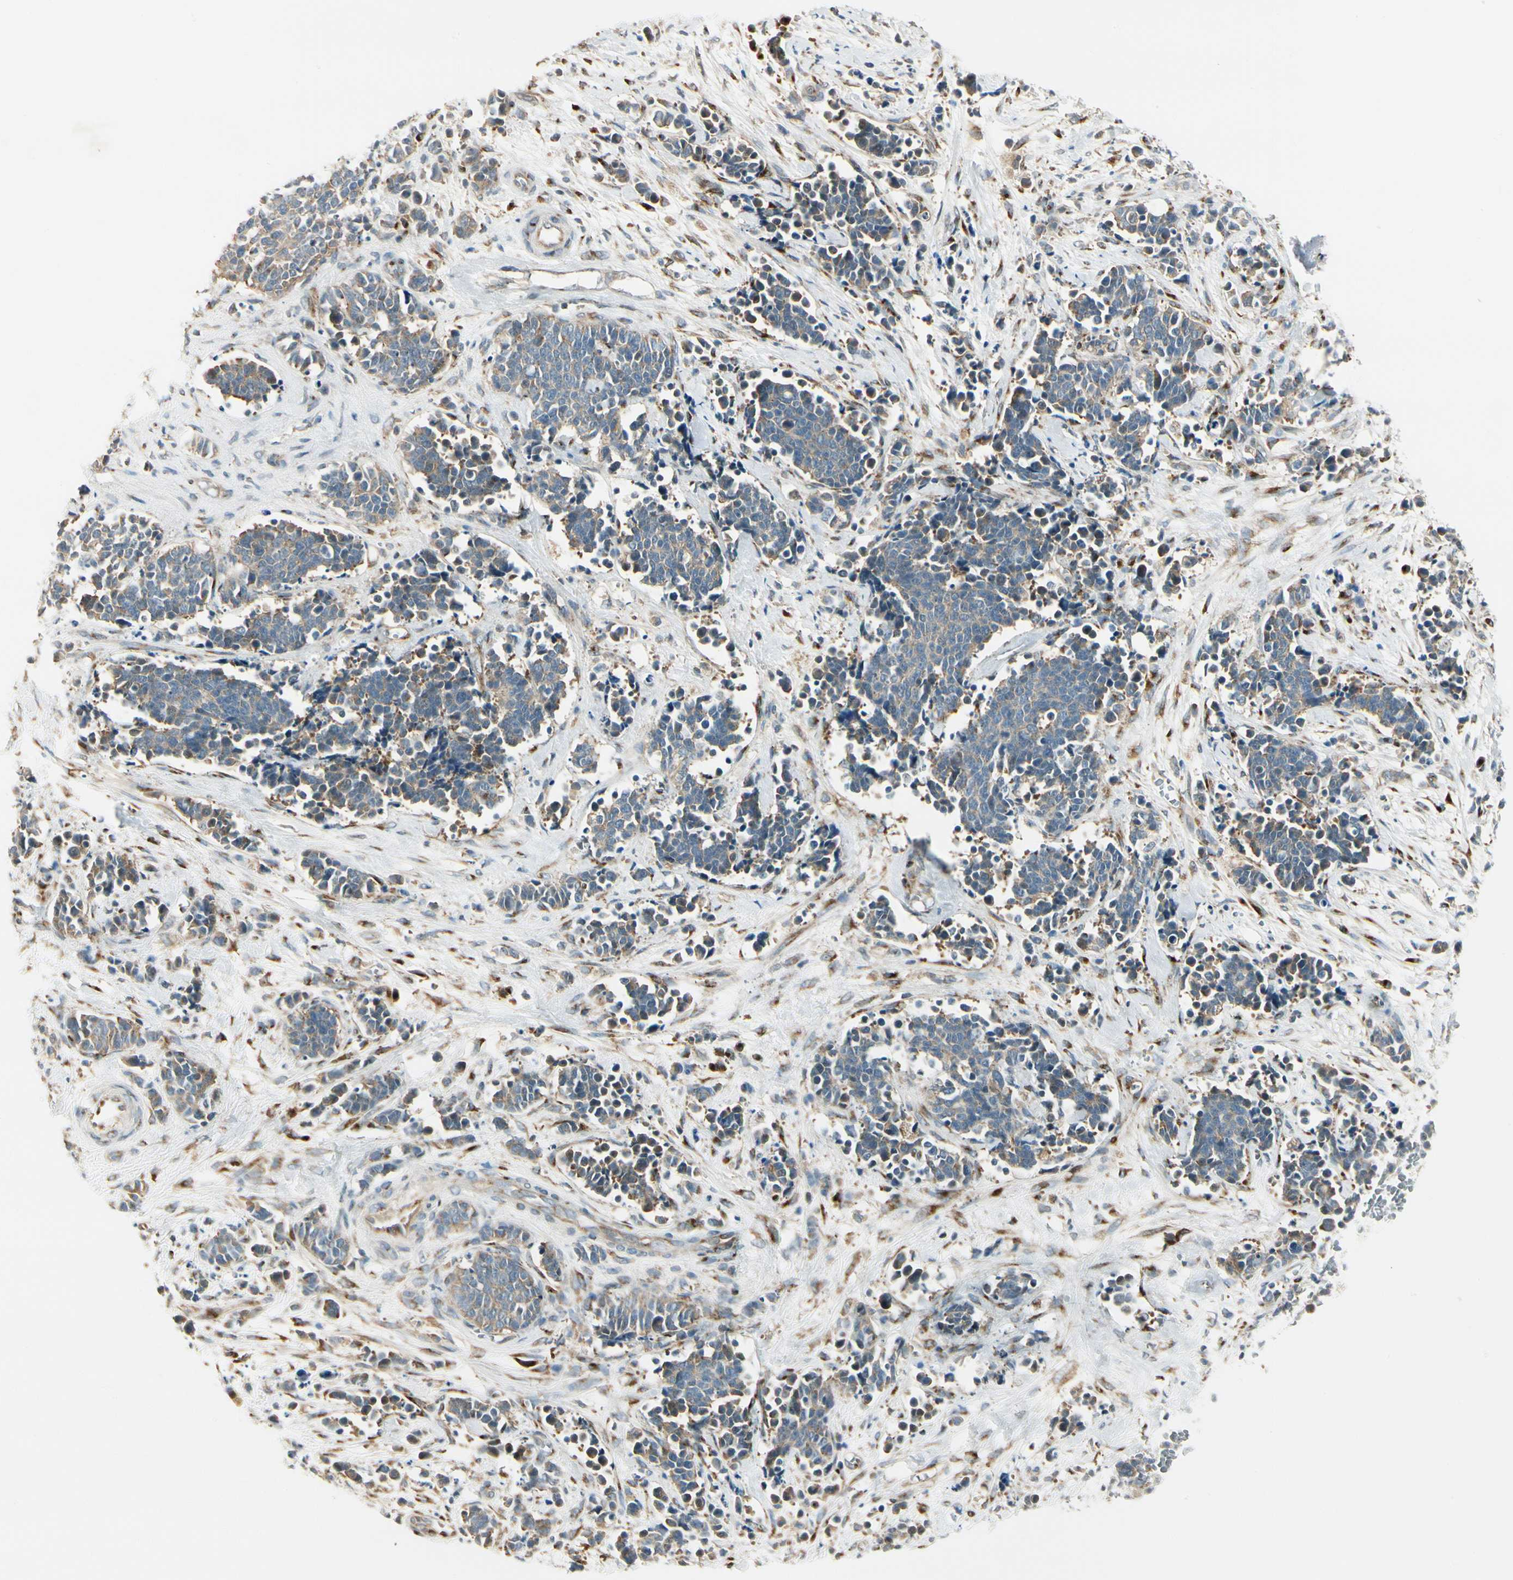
{"staining": {"intensity": "weak", "quantity": ">75%", "location": "cytoplasmic/membranous"}, "tissue": "cervical cancer", "cell_type": "Tumor cells", "image_type": "cancer", "snomed": [{"axis": "morphology", "description": "Squamous cell carcinoma, NOS"}, {"axis": "topography", "description": "Cervix"}], "caption": "Protein analysis of cervical squamous cell carcinoma tissue reveals weak cytoplasmic/membranous positivity in approximately >75% of tumor cells.", "gene": "MANSC1", "patient": {"sex": "female", "age": 35}}